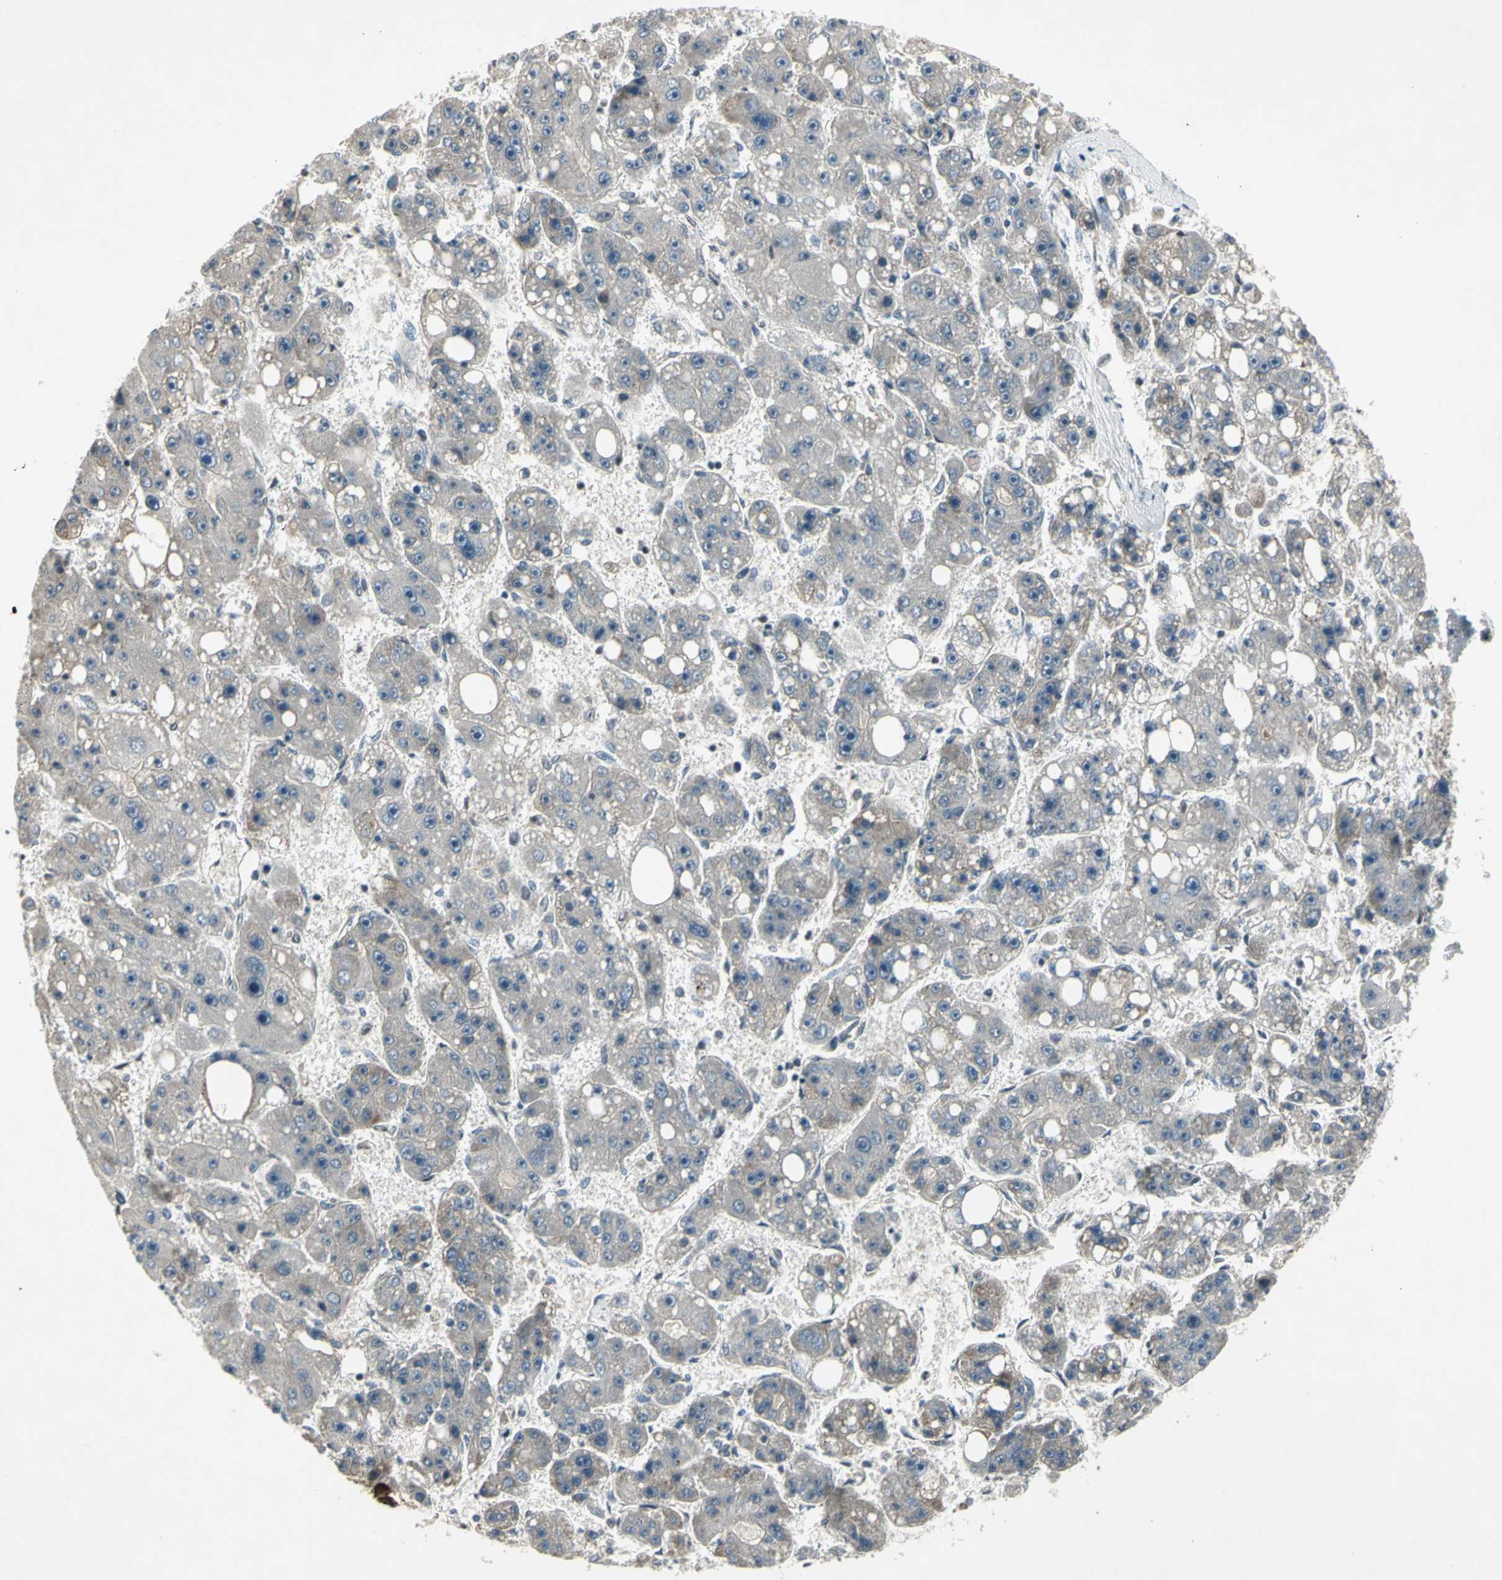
{"staining": {"intensity": "weak", "quantity": "<25%", "location": "cytoplasmic/membranous"}, "tissue": "liver cancer", "cell_type": "Tumor cells", "image_type": "cancer", "snomed": [{"axis": "morphology", "description": "Carcinoma, Hepatocellular, NOS"}, {"axis": "topography", "description": "Liver"}], "caption": "Human liver cancer stained for a protein using IHC displays no expression in tumor cells.", "gene": "EFNB2", "patient": {"sex": "female", "age": 61}}